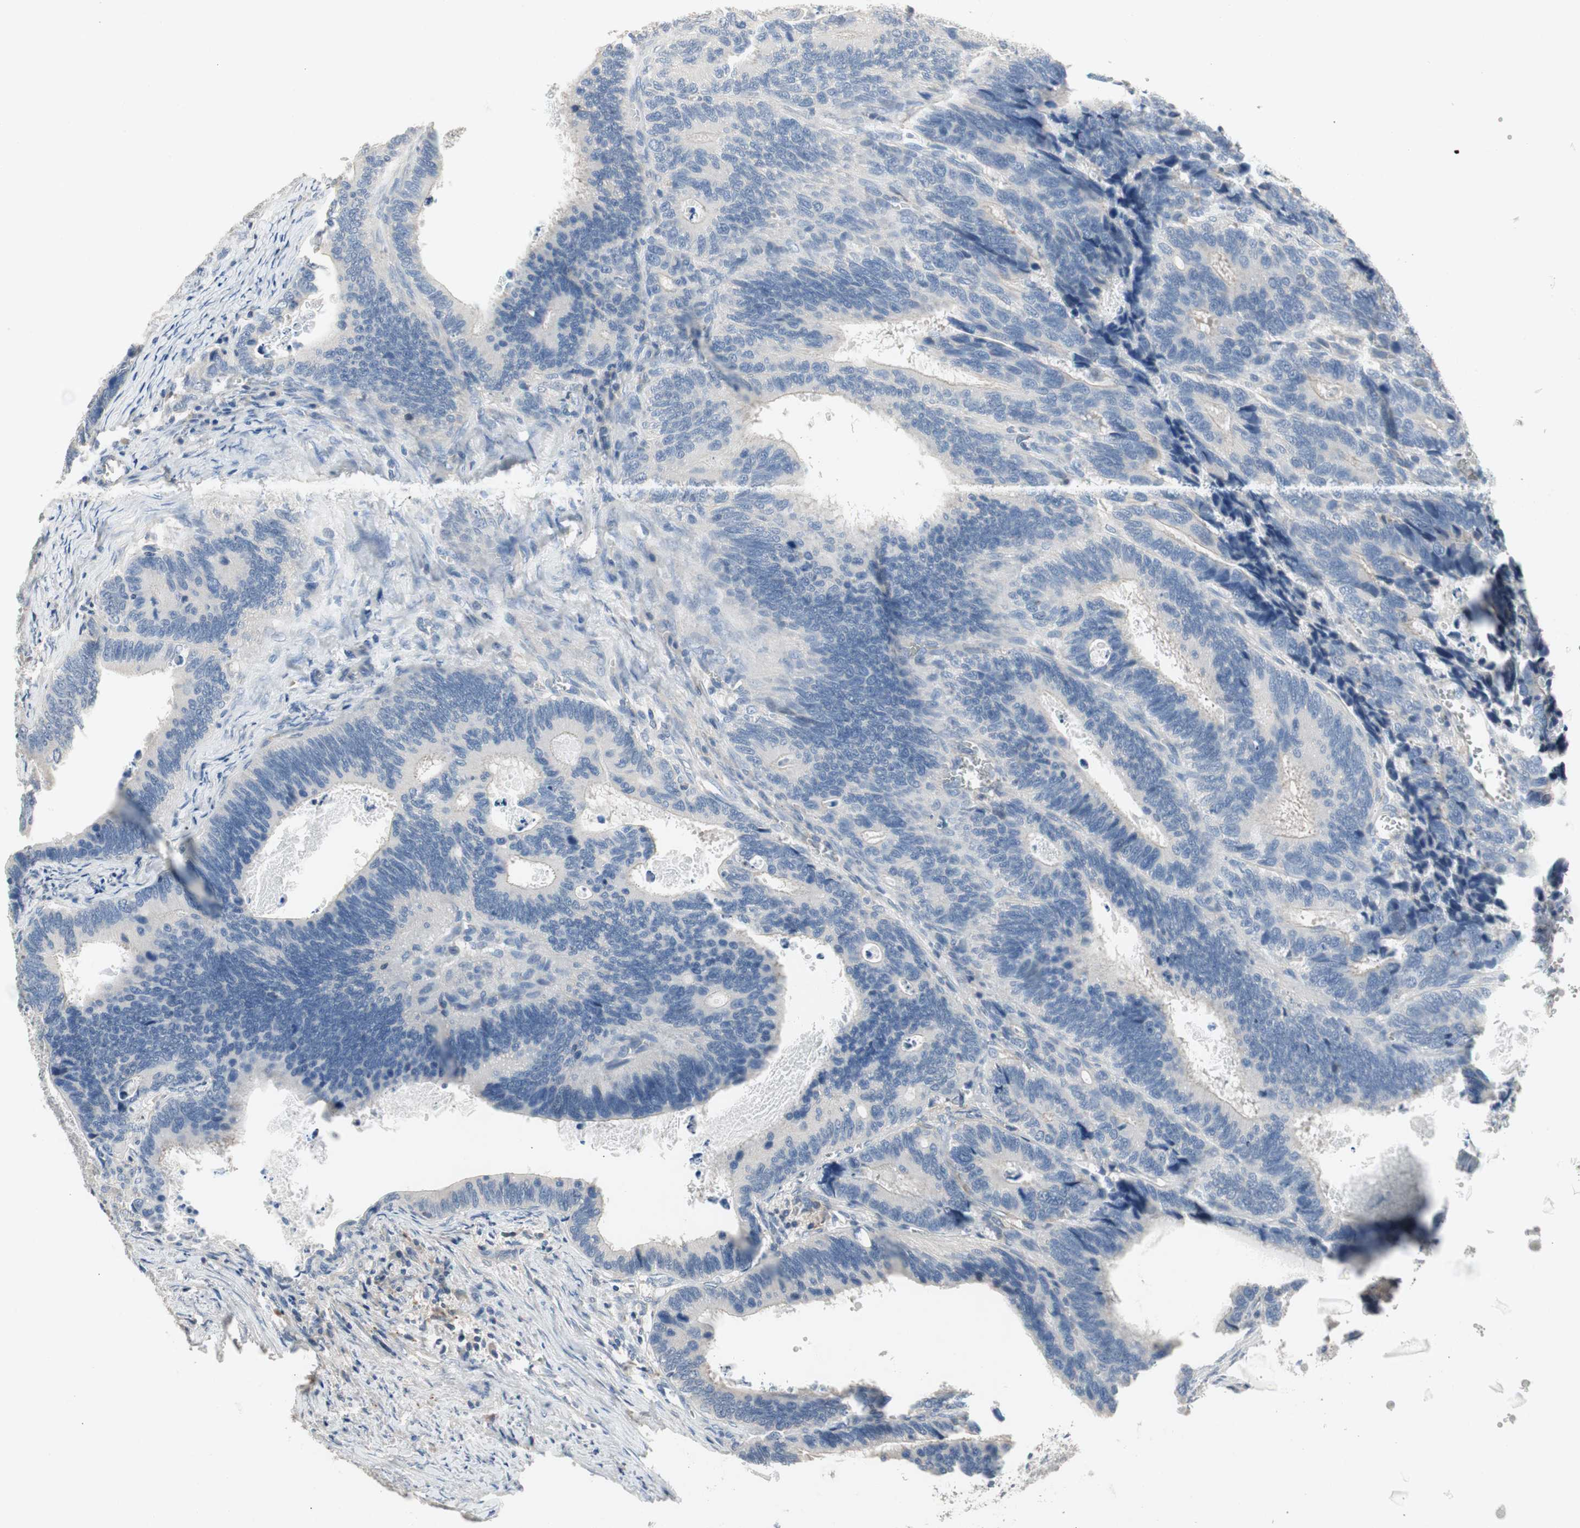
{"staining": {"intensity": "negative", "quantity": "none", "location": "none"}, "tissue": "colorectal cancer", "cell_type": "Tumor cells", "image_type": "cancer", "snomed": [{"axis": "morphology", "description": "Adenocarcinoma, NOS"}, {"axis": "topography", "description": "Colon"}], "caption": "Immunohistochemical staining of human colorectal cancer demonstrates no significant expression in tumor cells. (DAB immunohistochemistry (IHC) visualized using brightfield microscopy, high magnification).", "gene": "ALPL", "patient": {"sex": "male", "age": 72}}